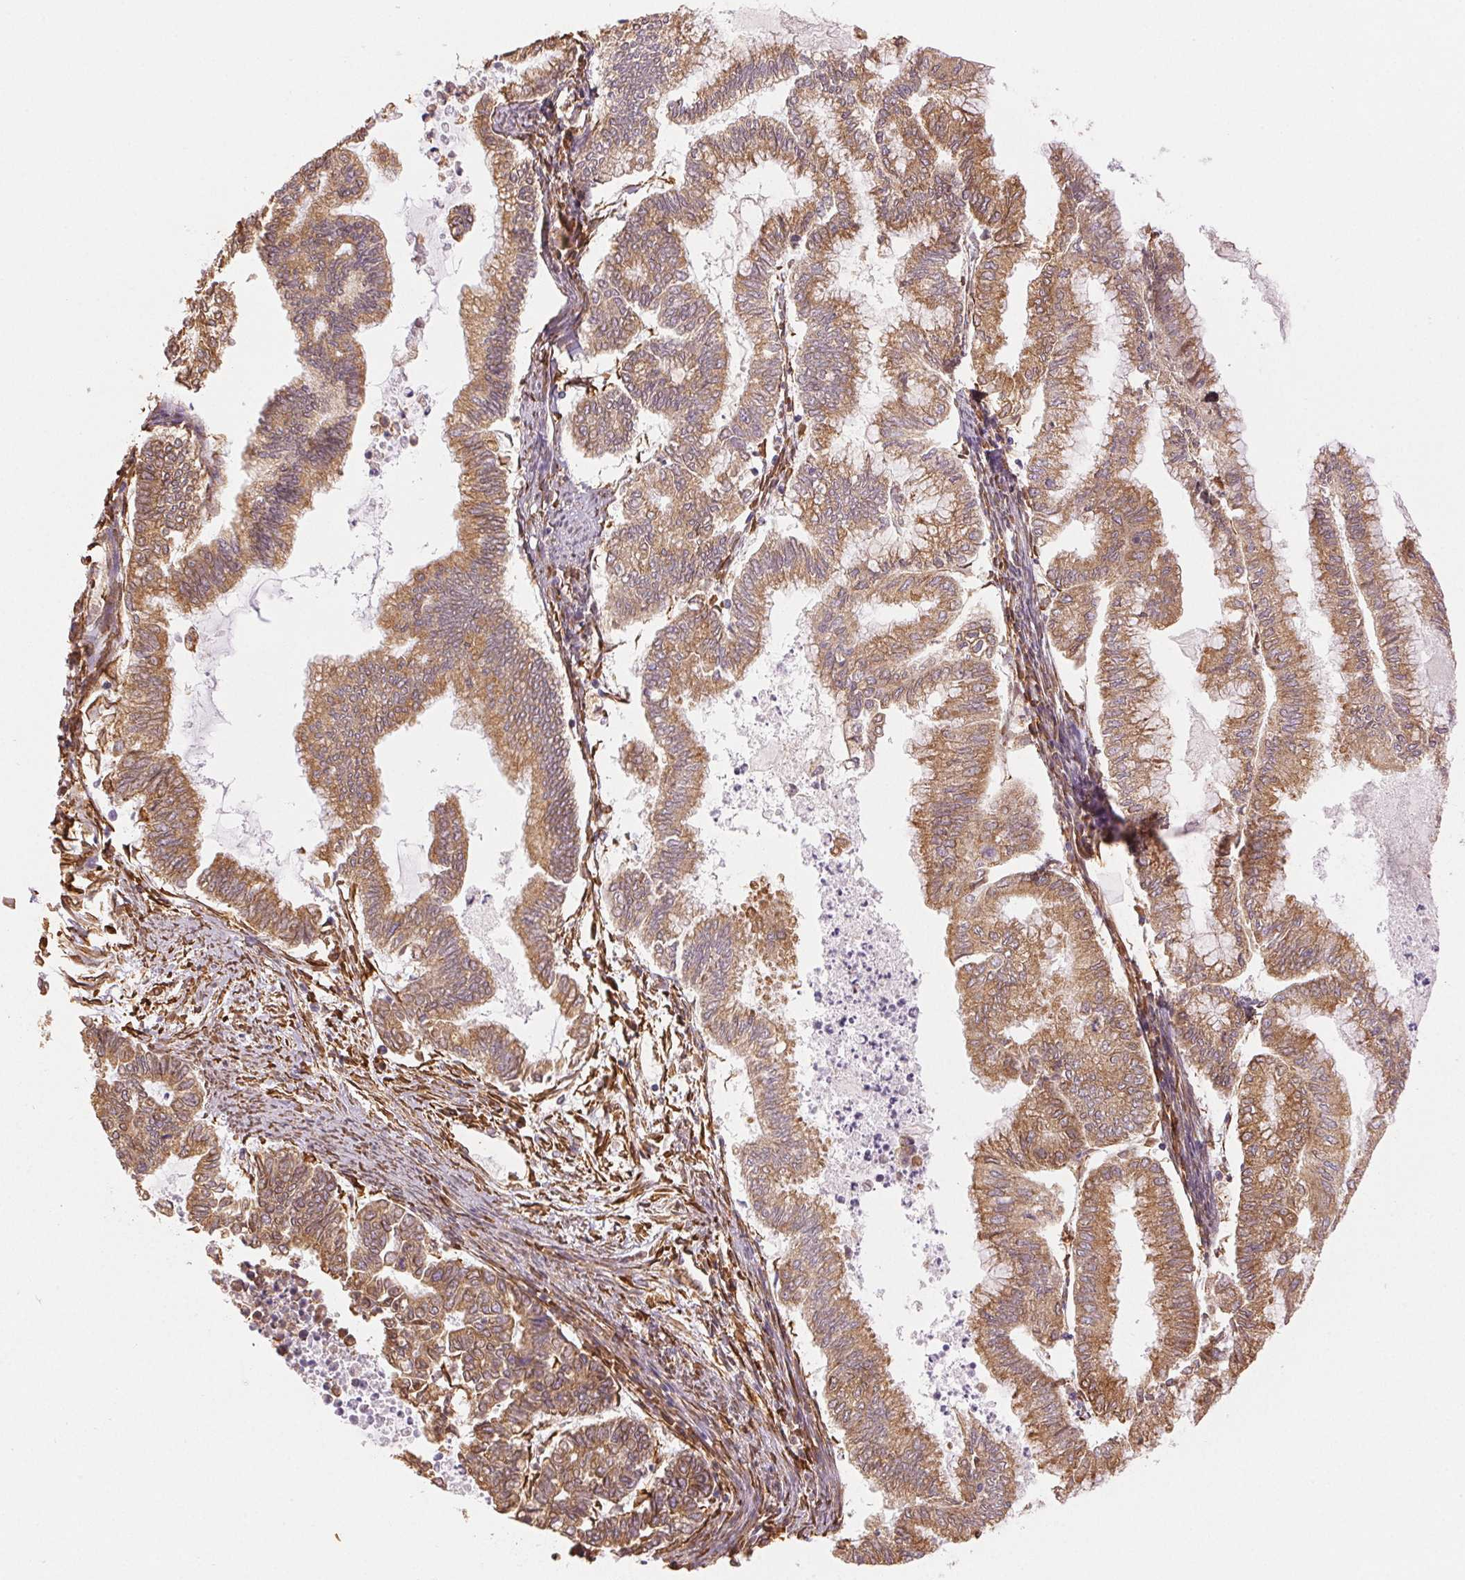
{"staining": {"intensity": "moderate", "quantity": ">75%", "location": "cytoplasmic/membranous"}, "tissue": "endometrial cancer", "cell_type": "Tumor cells", "image_type": "cancer", "snomed": [{"axis": "morphology", "description": "Adenocarcinoma, NOS"}, {"axis": "topography", "description": "Endometrium"}], "caption": "Protein analysis of endometrial cancer tissue displays moderate cytoplasmic/membranous staining in approximately >75% of tumor cells.", "gene": "RCN3", "patient": {"sex": "female", "age": 79}}